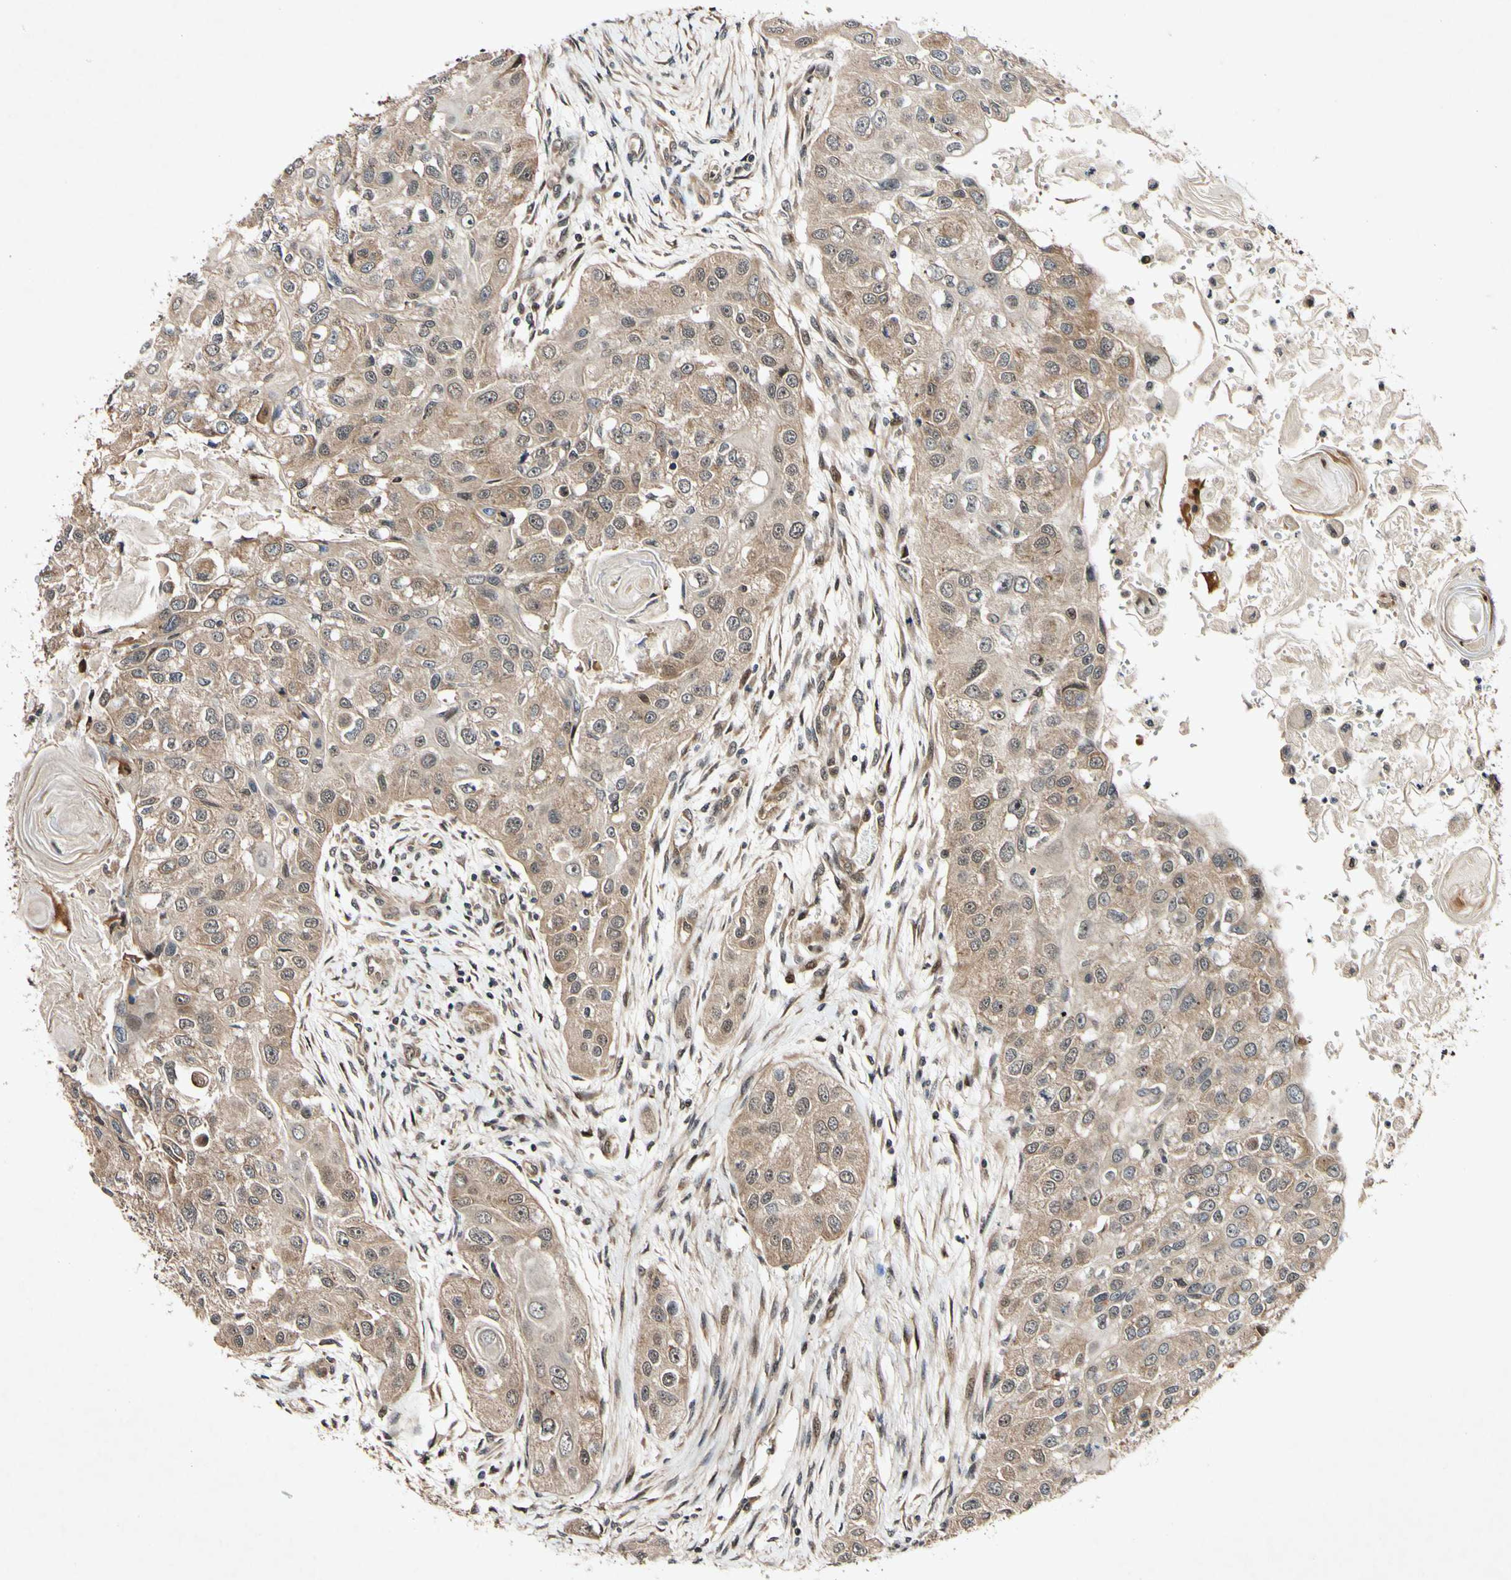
{"staining": {"intensity": "moderate", "quantity": ">75%", "location": "cytoplasmic/membranous"}, "tissue": "head and neck cancer", "cell_type": "Tumor cells", "image_type": "cancer", "snomed": [{"axis": "morphology", "description": "Normal tissue, NOS"}, {"axis": "morphology", "description": "Squamous cell carcinoma, NOS"}, {"axis": "topography", "description": "Skeletal muscle"}, {"axis": "topography", "description": "Head-Neck"}], "caption": "Immunohistochemistry (IHC) (DAB (3,3'-diaminobenzidine)) staining of human squamous cell carcinoma (head and neck) exhibits moderate cytoplasmic/membranous protein expression in approximately >75% of tumor cells.", "gene": "CSNK1E", "patient": {"sex": "male", "age": 51}}